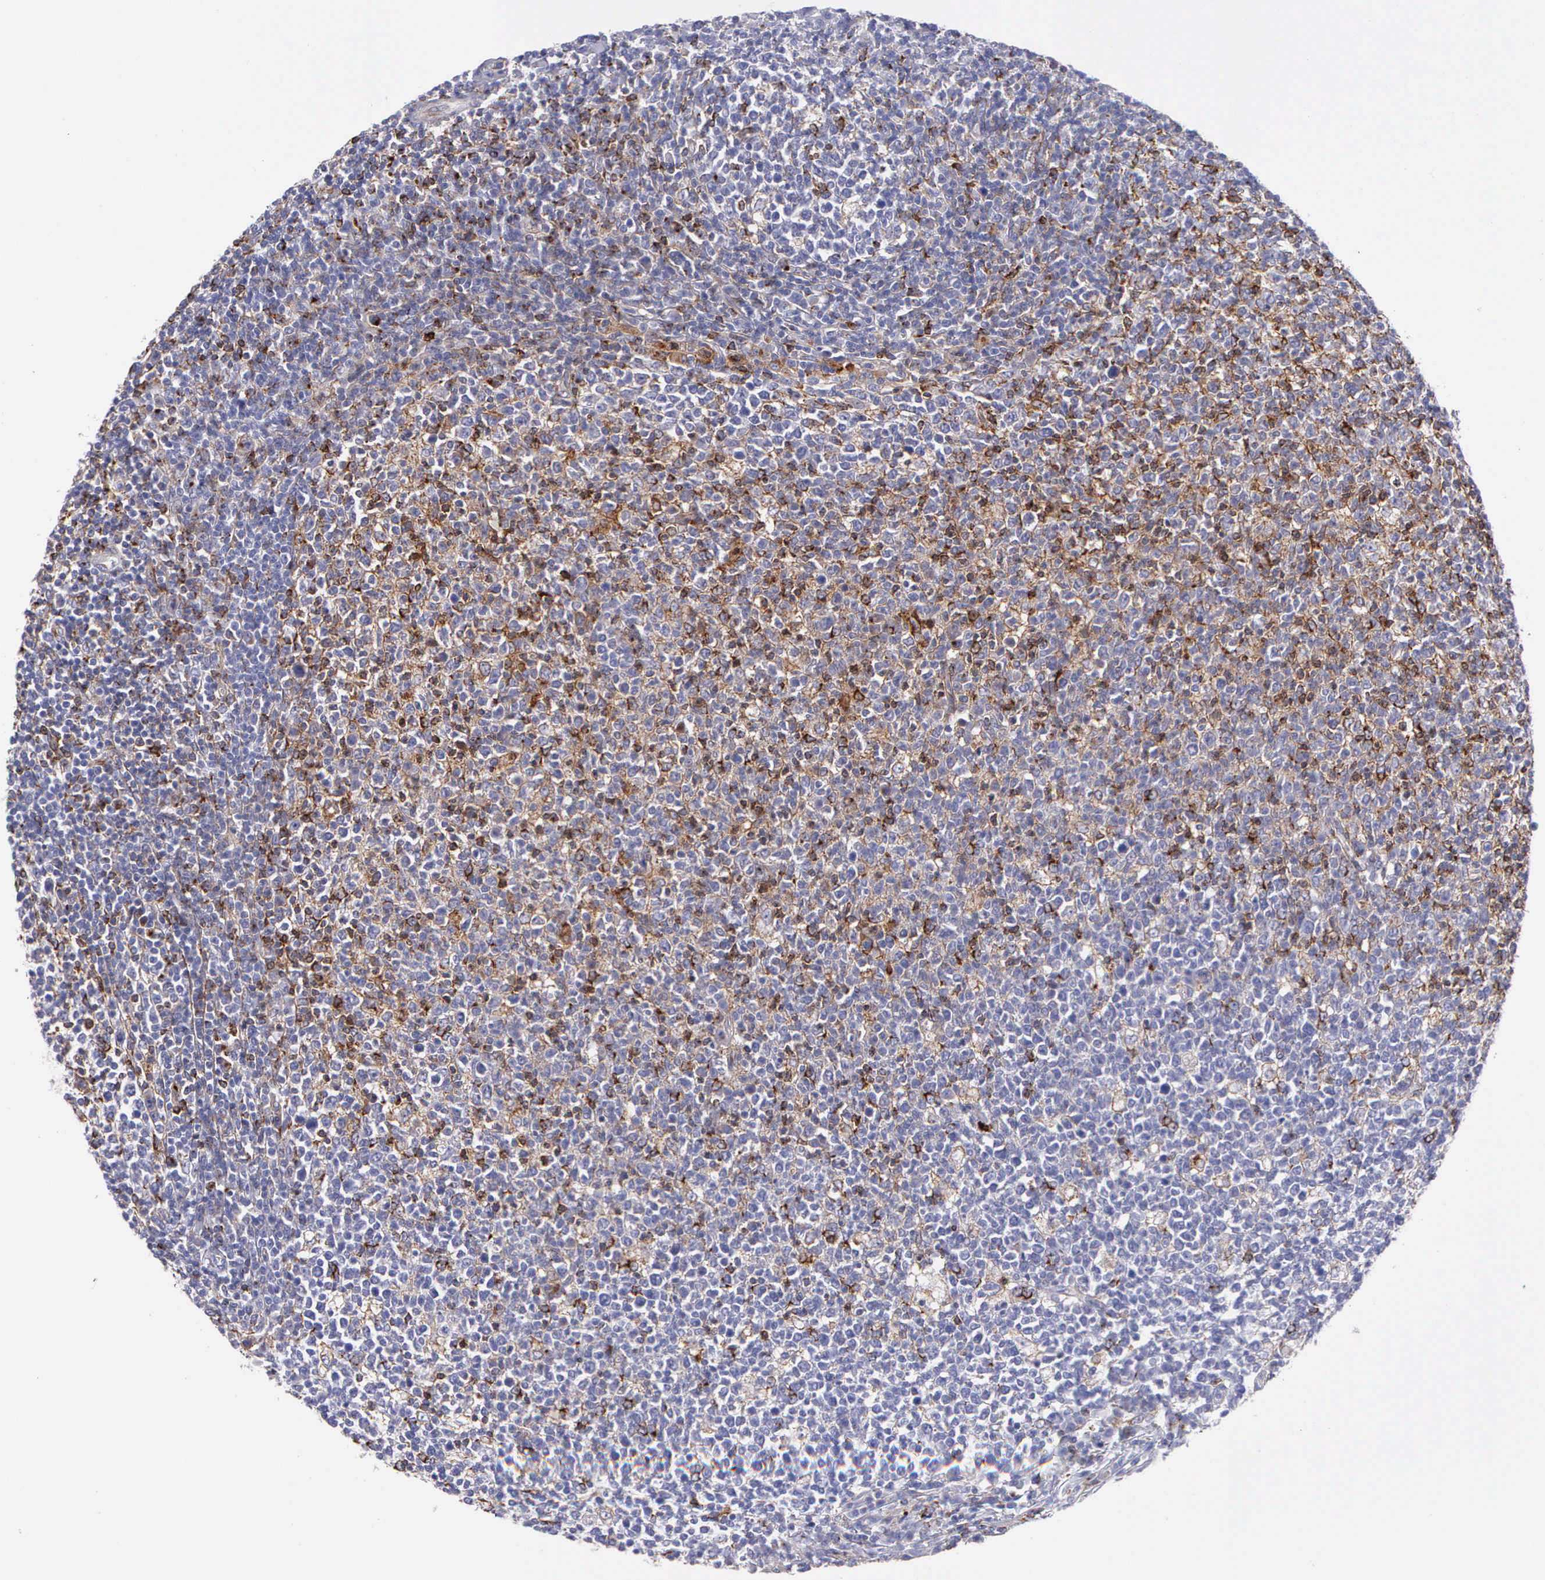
{"staining": {"intensity": "moderate", "quantity": "25%-75%", "location": "cytoplasmic/membranous"}, "tissue": "tonsil", "cell_type": "Germinal center cells", "image_type": "normal", "snomed": [{"axis": "morphology", "description": "Normal tissue, NOS"}, {"axis": "topography", "description": "Tonsil"}], "caption": "The immunohistochemical stain highlights moderate cytoplasmic/membranous staining in germinal center cells of unremarkable tonsil.", "gene": "SRGN", "patient": {"sex": "male", "age": 6}}